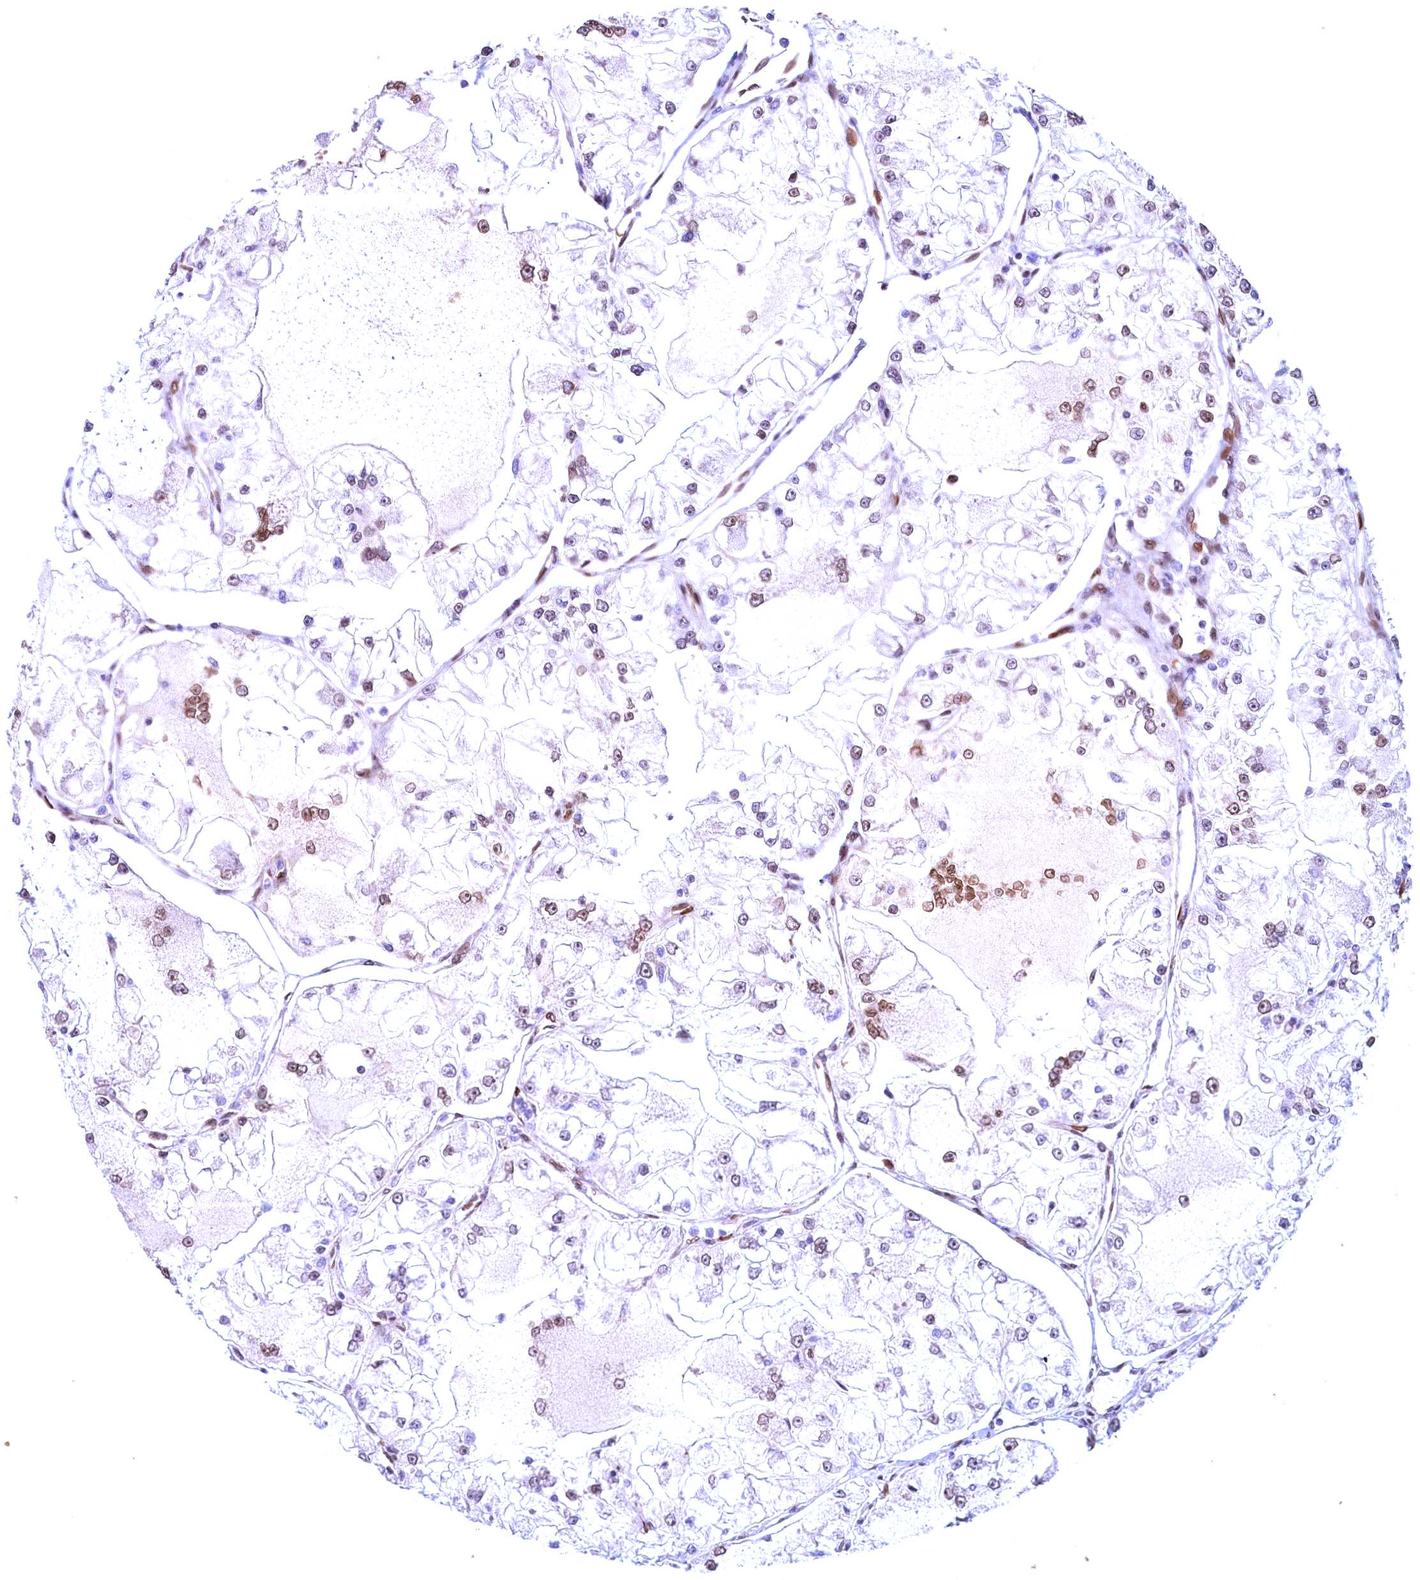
{"staining": {"intensity": "moderate", "quantity": "25%-75%", "location": "cytoplasmic/membranous,nuclear"}, "tissue": "renal cancer", "cell_type": "Tumor cells", "image_type": "cancer", "snomed": [{"axis": "morphology", "description": "Adenocarcinoma, NOS"}, {"axis": "topography", "description": "Kidney"}], "caption": "An image of human renal cancer stained for a protein exhibits moderate cytoplasmic/membranous and nuclear brown staining in tumor cells.", "gene": "GPSM1", "patient": {"sex": "female", "age": 72}}